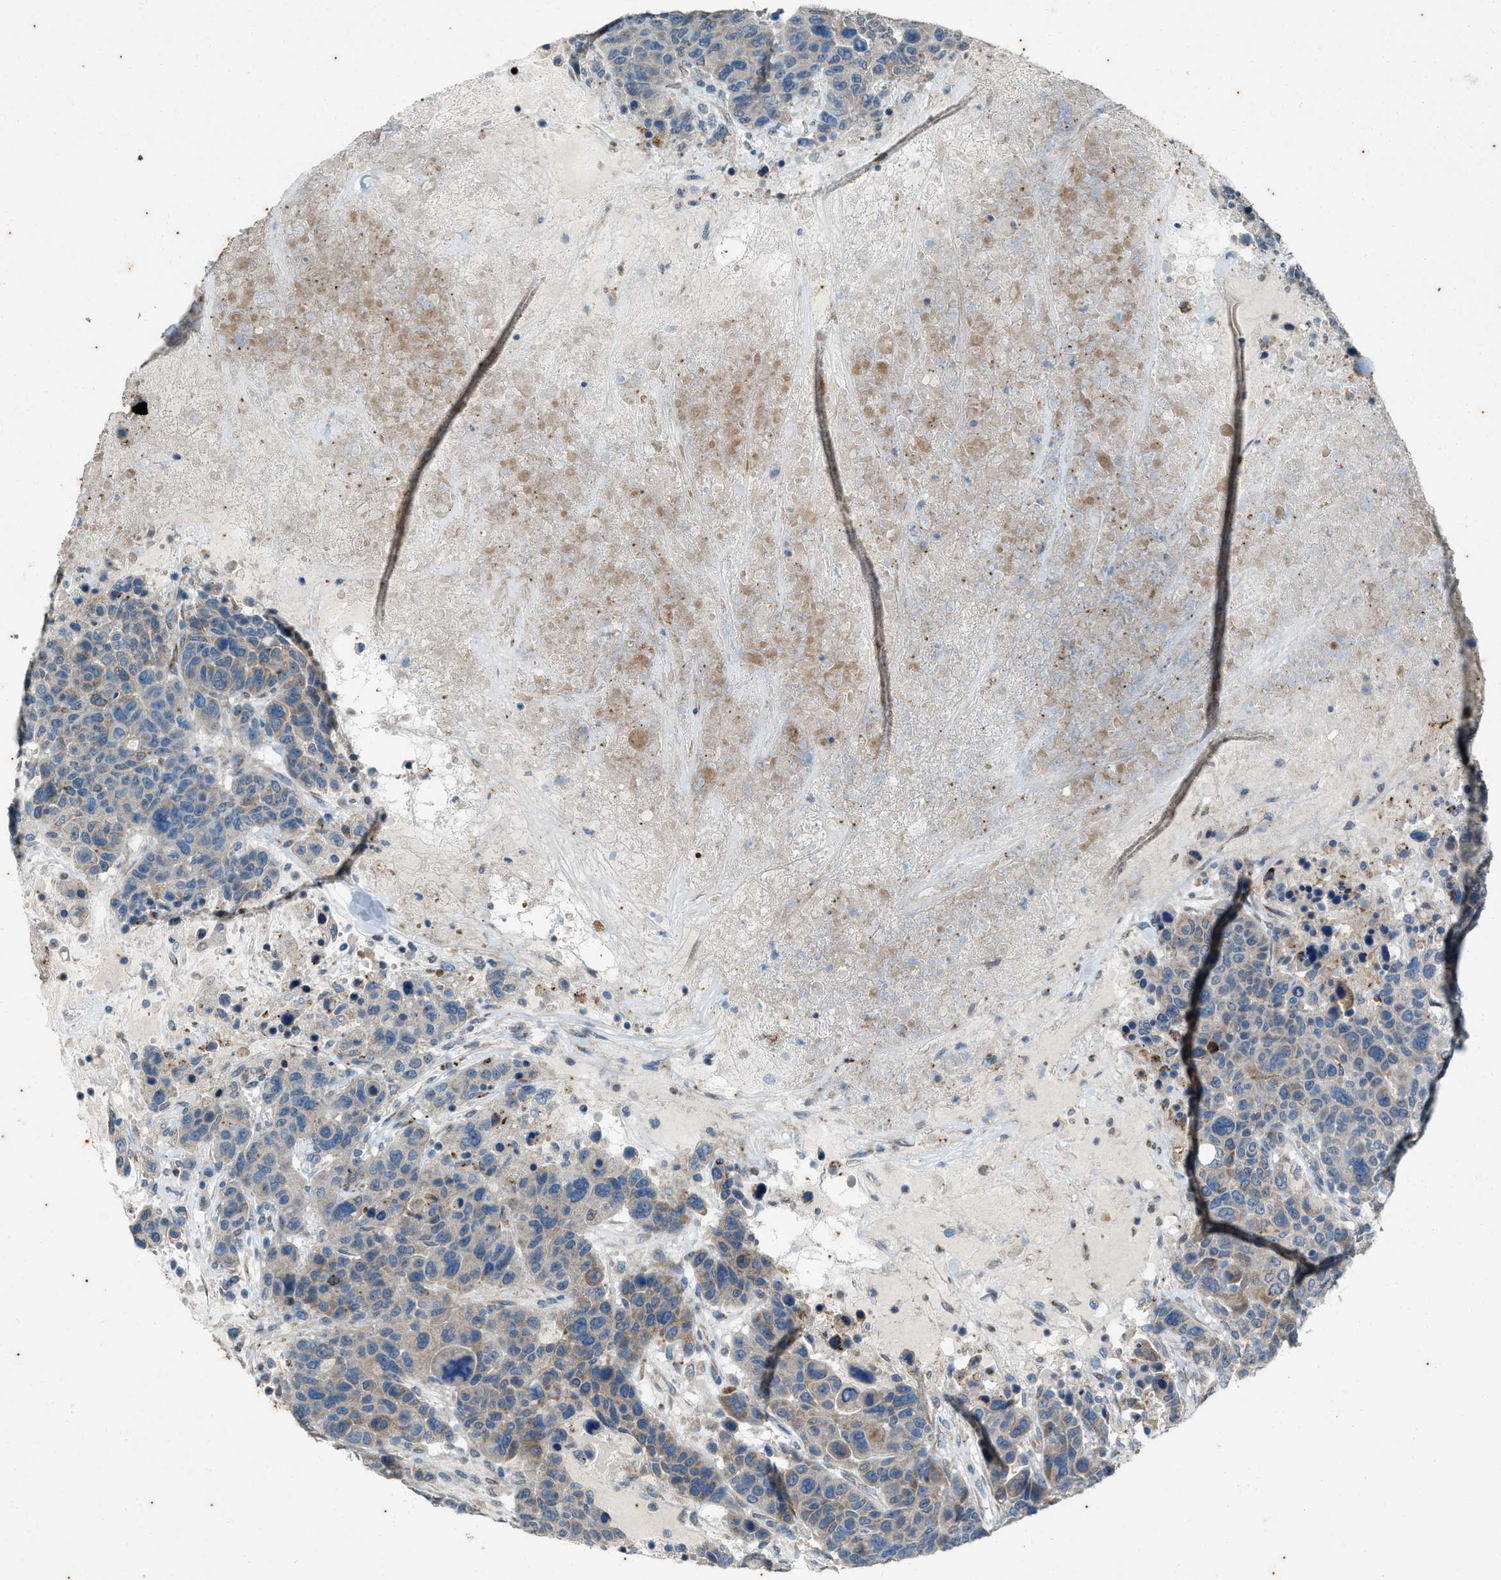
{"staining": {"intensity": "weak", "quantity": "<25%", "location": "cytoplasmic/membranous"}, "tissue": "breast cancer", "cell_type": "Tumor cells", "image_type": "cancer", "snomed": [{"axis": "morphology", "description": "Duct carcinoma"}, {"axis": "topography", "description": "Breast"}], "caption": "Human breast cancer stained for a protein using immunohistochemistry displays no staining in tumor cells.", "gene": "CHPF2", "patient": {"sex": "female", "age": 37}}